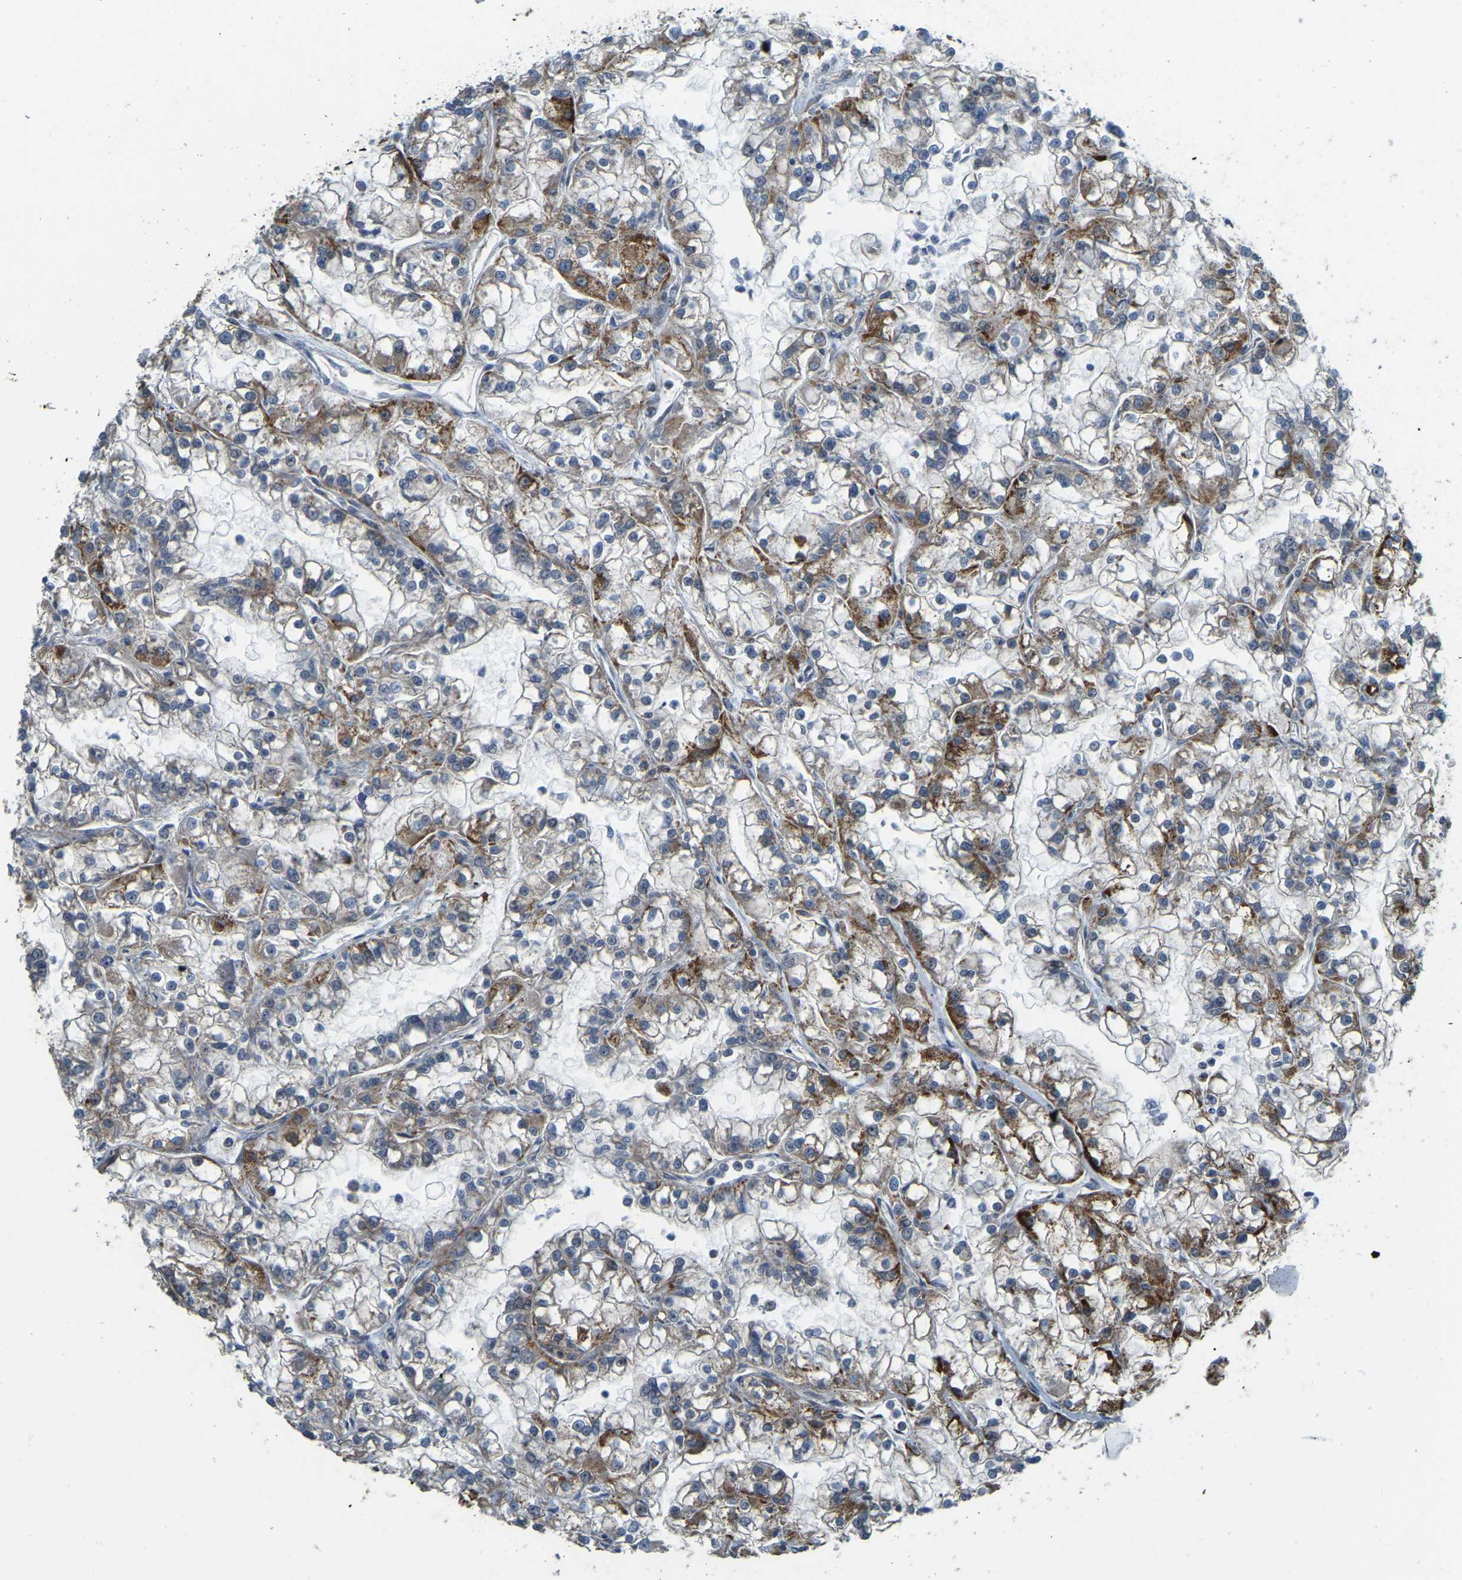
{"staining": {"intensity": "moderate", "quantity": ">75%", "location": "cytoplasmic/membranous"}, "tissue": "renal cancer", "cell_type": "Tumor cells", "image_type": "cancer", "snomed": [{"axis": "morphology", "description": "Adenocarcinoma, NOS"}, {"axis": "topography", "description": "Kidney"}], "caption": "Immunohistochemical staining of adenocarcinoma (renal) exhibits medium levels of moderate cytoplasmic/membranous protein expression in approximately >75% of tumor cells.", "gene": "PSMD7", "patient": {"sex": "female", "age": 52}}